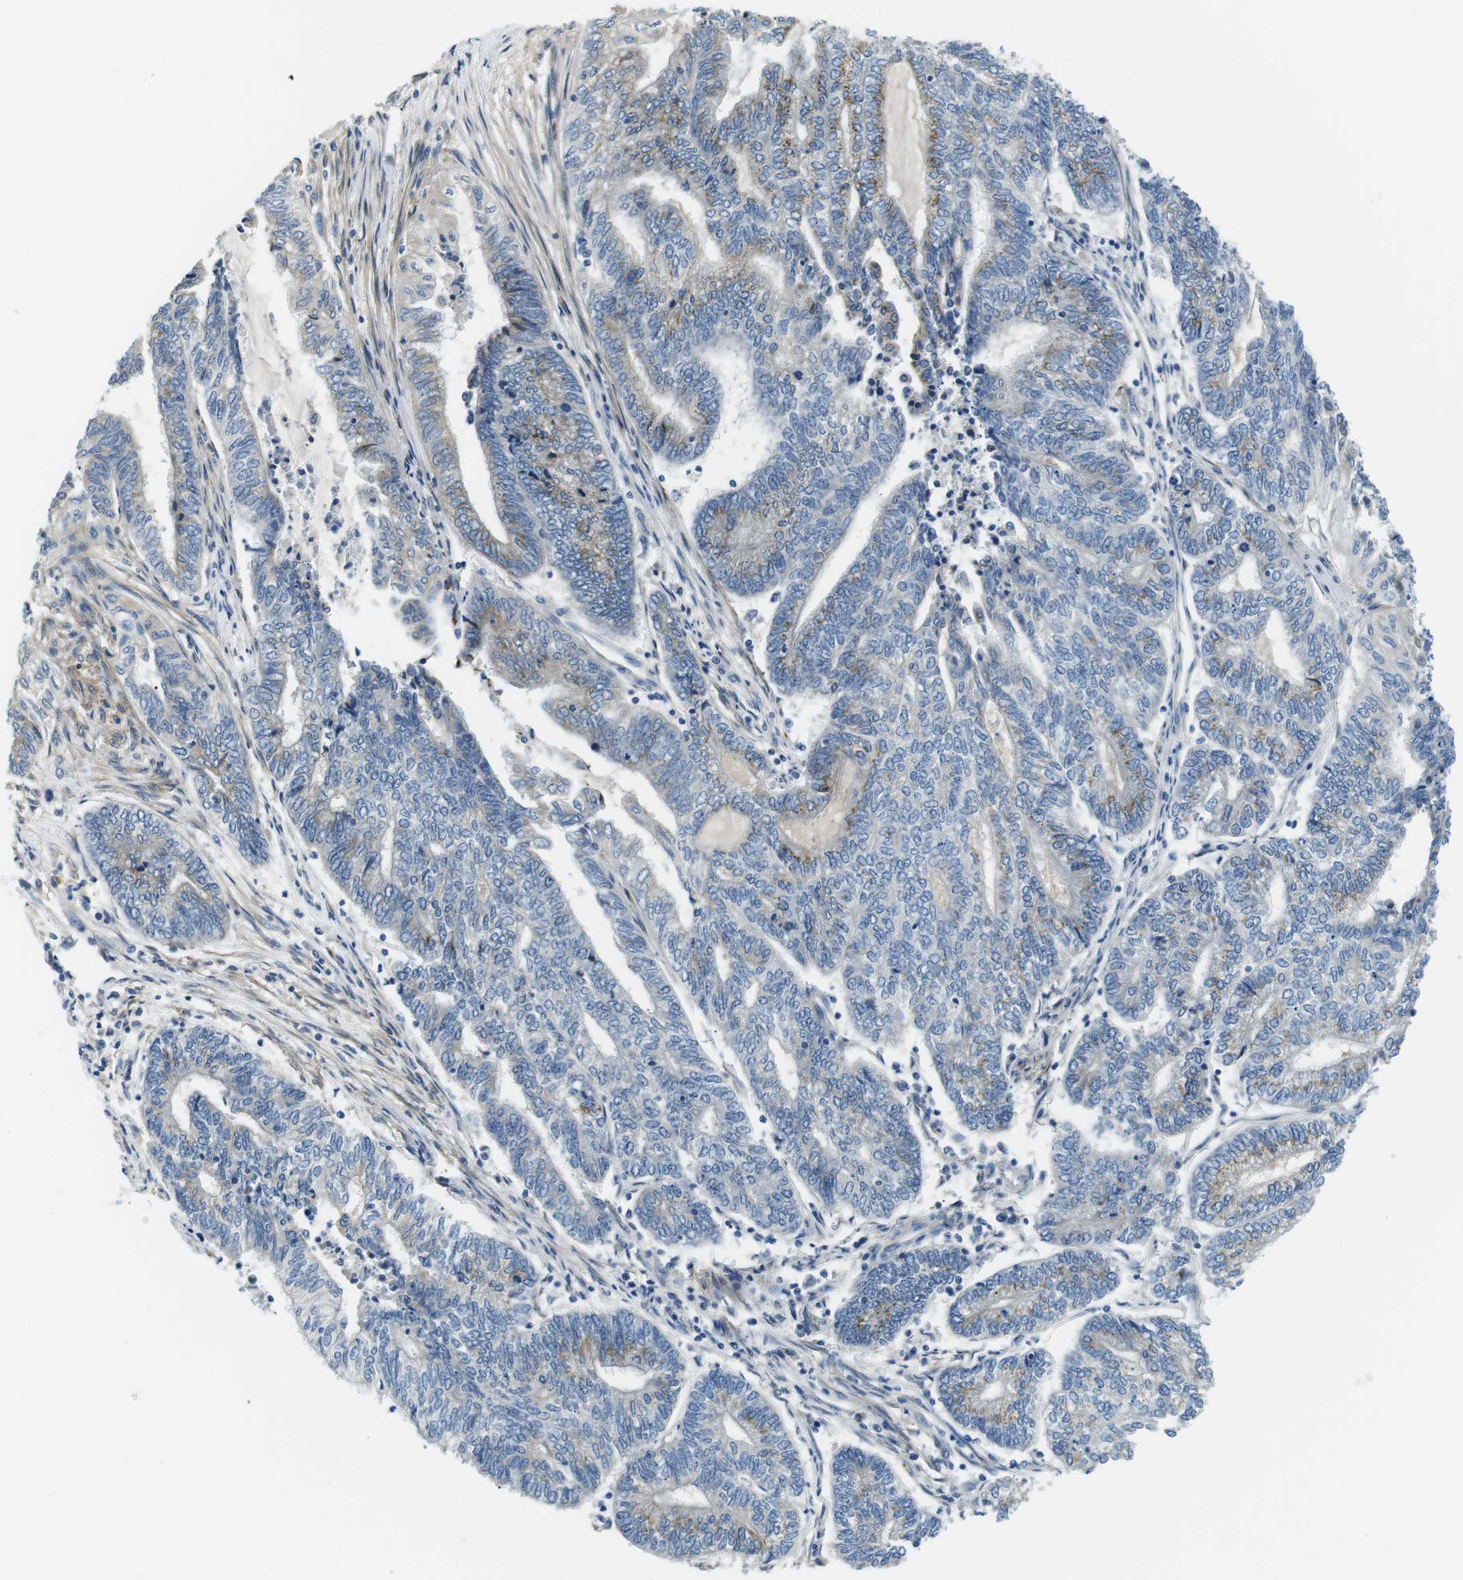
{"staining": {"intensity": "moderate", "quantity": "25%-75%", "location": "cytoplasmic/membranous"}, "tissue": "endometrial cancer", "cell_type": "Tumor cells", "image_type": "cancer", "snomed": [{"axis": "morphology", "description": "Adenocarcinoma, NOS"}, {"axis": "topography", "description": "Uterus"}, {"axis": "topography", "description": "Endometrium"}], "caption": "This is a photomicrograph of immunohistochemistry staining of endometrial cancer (adenocarcinoma), which shows moderate staining in the cytoplasmic/membranous of tumor cells.", "gene": "WSCD1", "patient": {"sex": "female", "age": 70}}